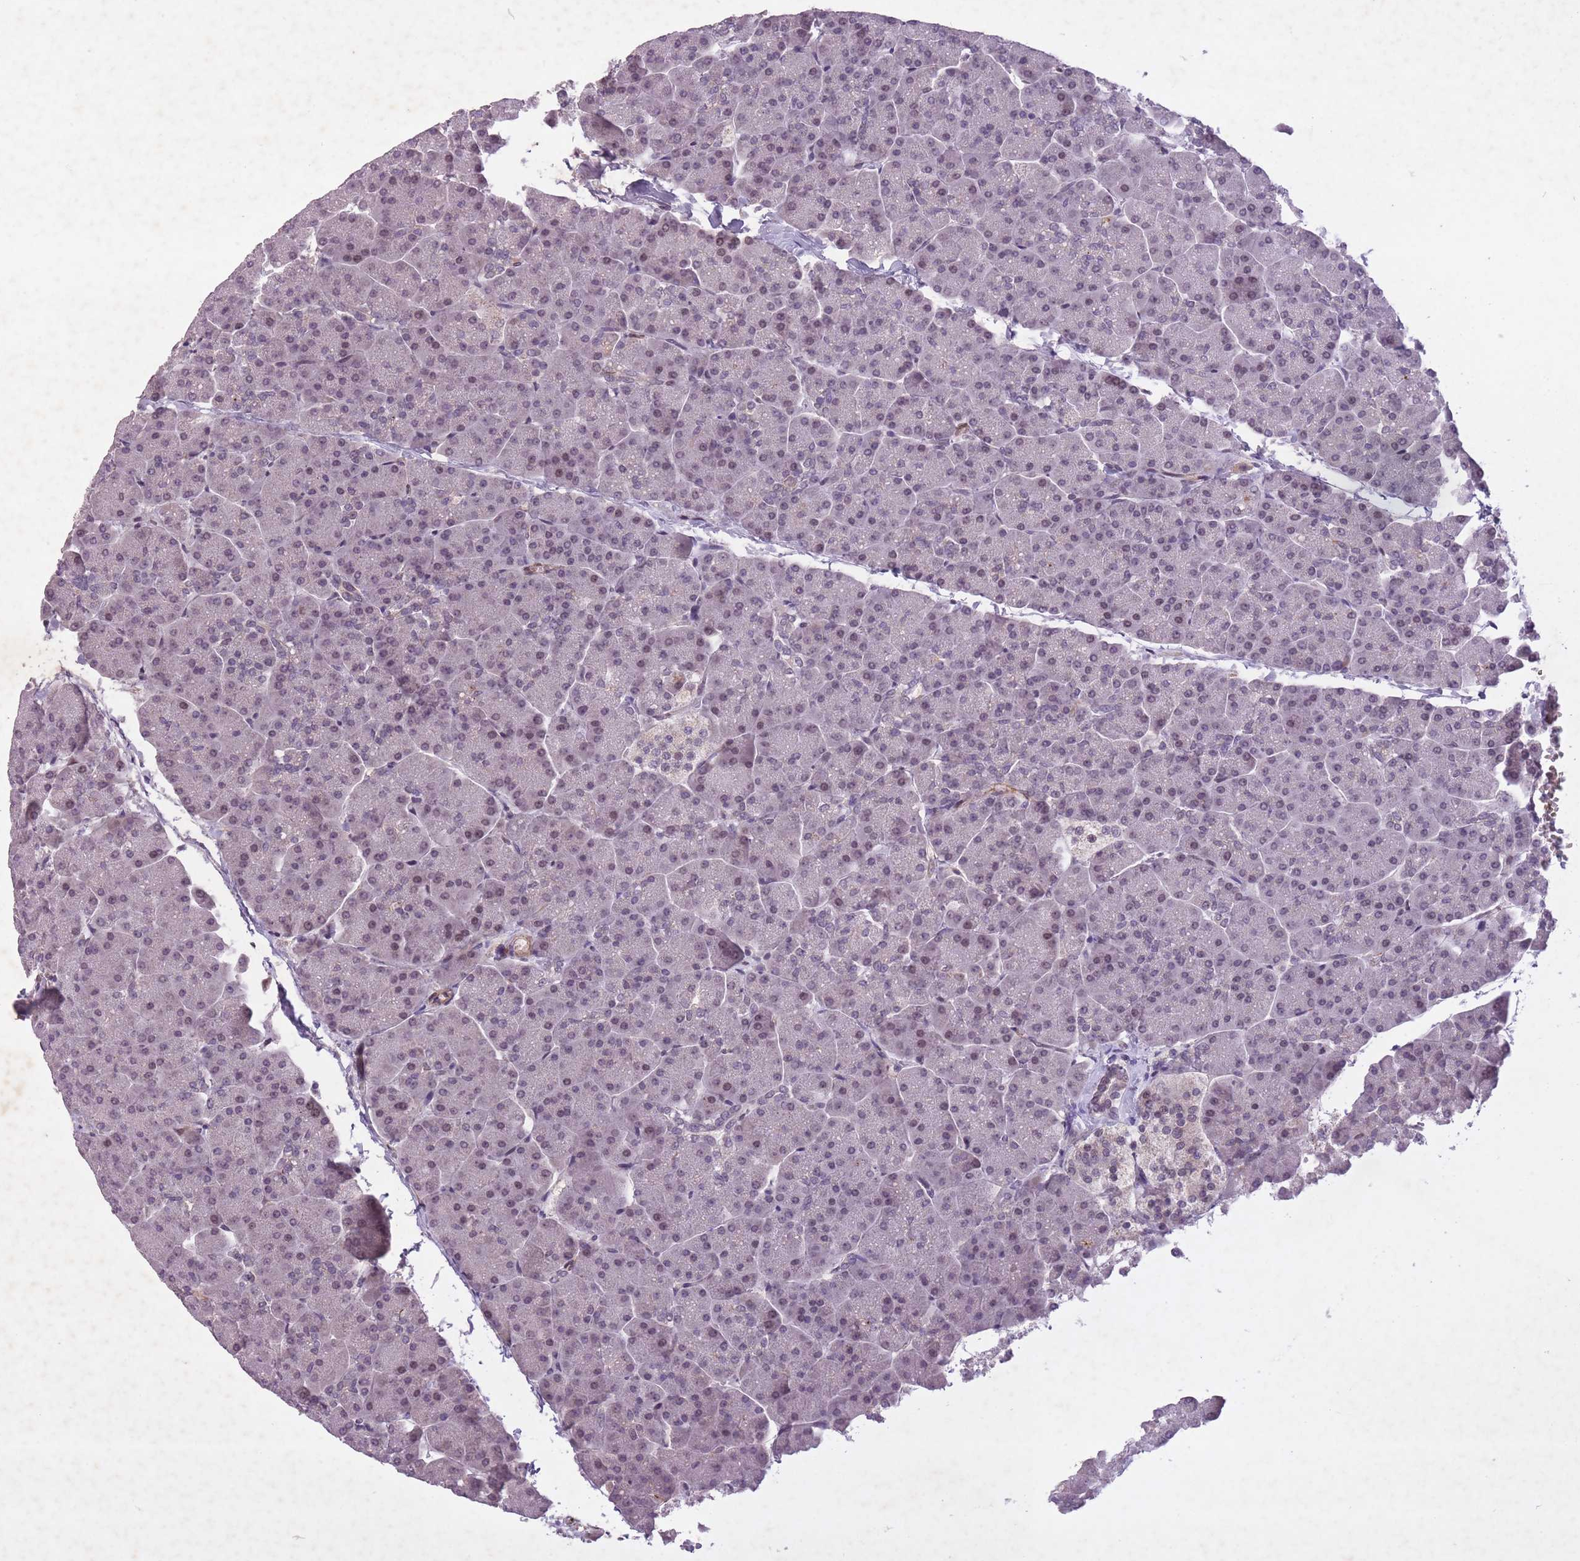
{"staining": {"intensity": "weak", "quantity": "25%-75%", "location": "nuclear"}, "tissue": "pancreas", "cell_type": "Exocrine glandular cells", "image_type": "normal", "snomed": [{"axis": "morphology", "description": "Normal tissue, NOS"}, {"axis": "topography", "description": "Pancreas"}, {"axis": "topography", "description": "Peripheral nerve tissue"}], "caption": "Immunohistochemical staining of unremarkable pancreas exhibits low levels of weak nuclear staining in about 25%-75% of exocrine glandular cells. (brown staining indicates protein expression, while blue staining denotes nuclei).", "gene": "CBX6", "patient": {"sex": "male", "age": 54}}